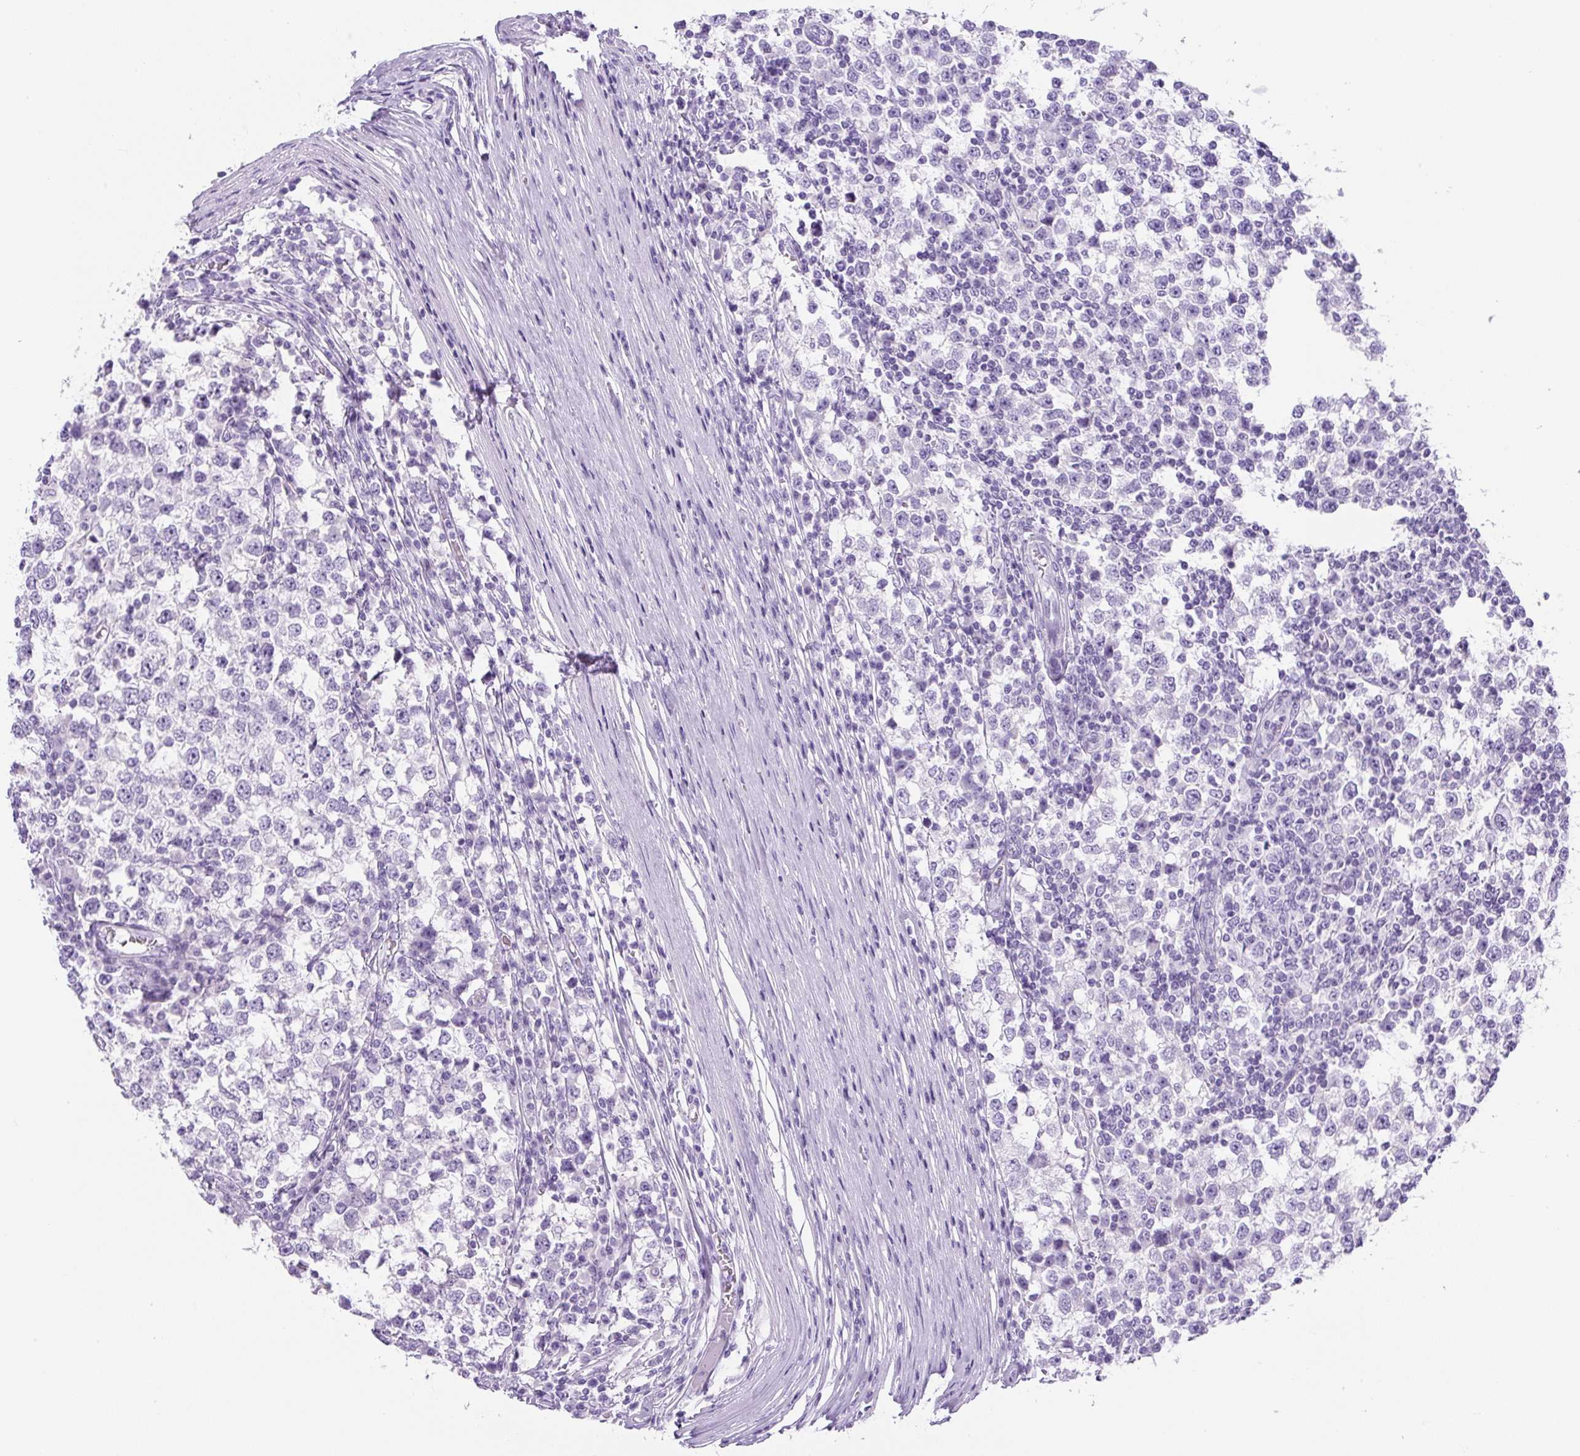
{"staining": {"intensity": "negative", "quantity": "none", "location": "none"}, "tissue": "testis cancer", "cell_type": "Tumor cells", "image_type": "cancer", "snomed": [{"axis": "morphology", "description": "Seminoma, NOS"}, {"axis": "topography", "description": "Testis"}], "caption": "An IHC histopathology image of testis cancer is shown. There is no staining in tumor cells of testis cancer.", "gene": "UBL3", "patient": {"sex": "male", "age": 65}}